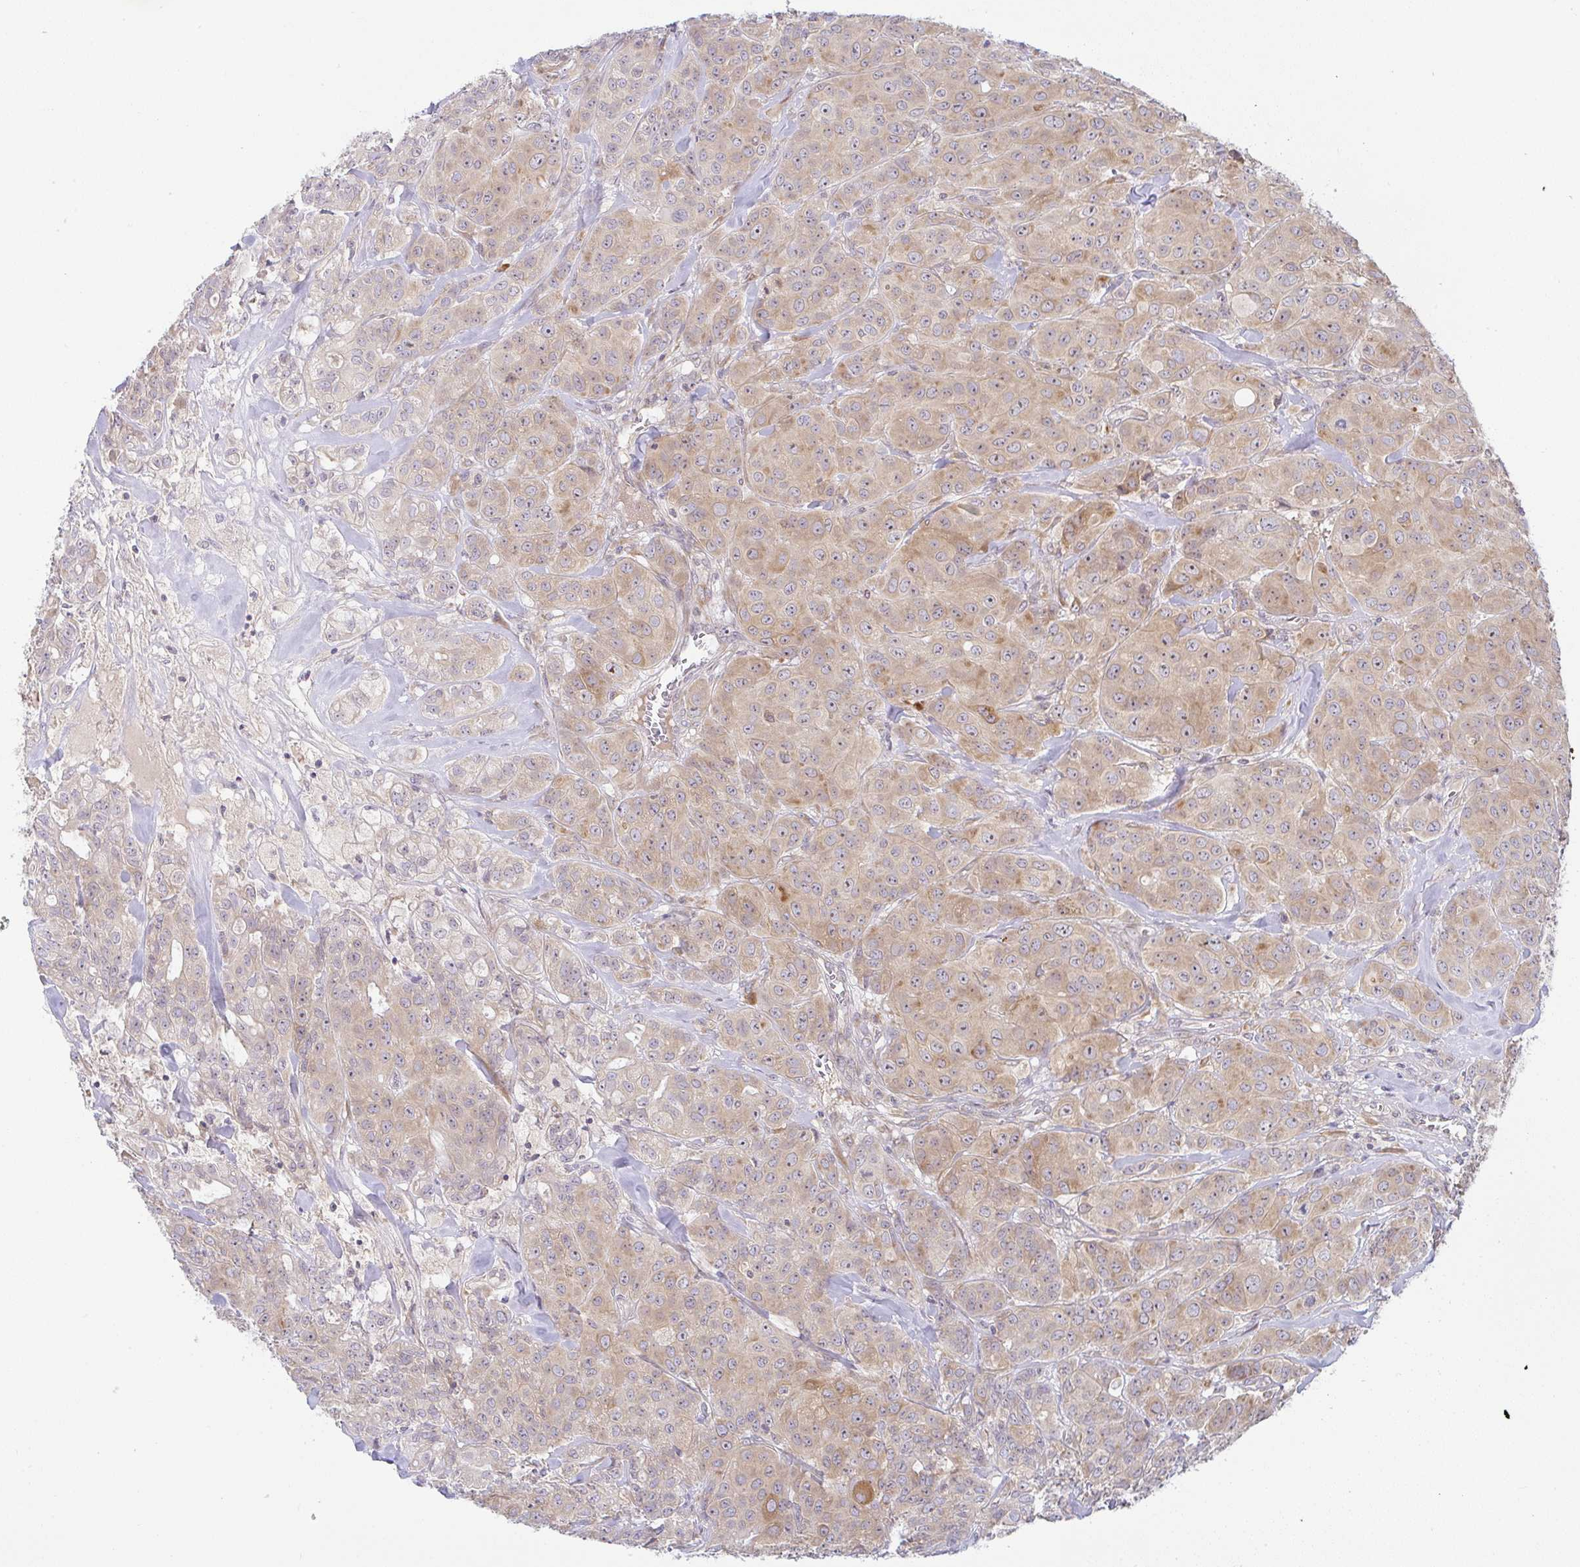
{"staining": {"intensity": "moderate", "quantity": ">75%", "location": "cytoplasmic/membranous"}, "tissue": "breast cancer", "cell_type": "Tumor cells", "image_type": "cancer", "snomed": [{"axis": "morphology", "description": "Normal tissue, NOS"}, {"axis": "morphology", "description": "Duct carcinoma"}, {"axis": "topography", "description": "Breast"}], "caption": "Immunohistochemistry (IHC) micrograph of neoplastic tissue: invasive ductal carcinoma (breast) stained using immunohistochemistry (IHC) displays medium levels of moderate protein expression localized specifically in the cytoplasmic/membranous of tumor cells, appearing as a cytoplasmic/membranous brown color.", "gene": "DERL2", "patient": {"sex": "female", "age": 43}}